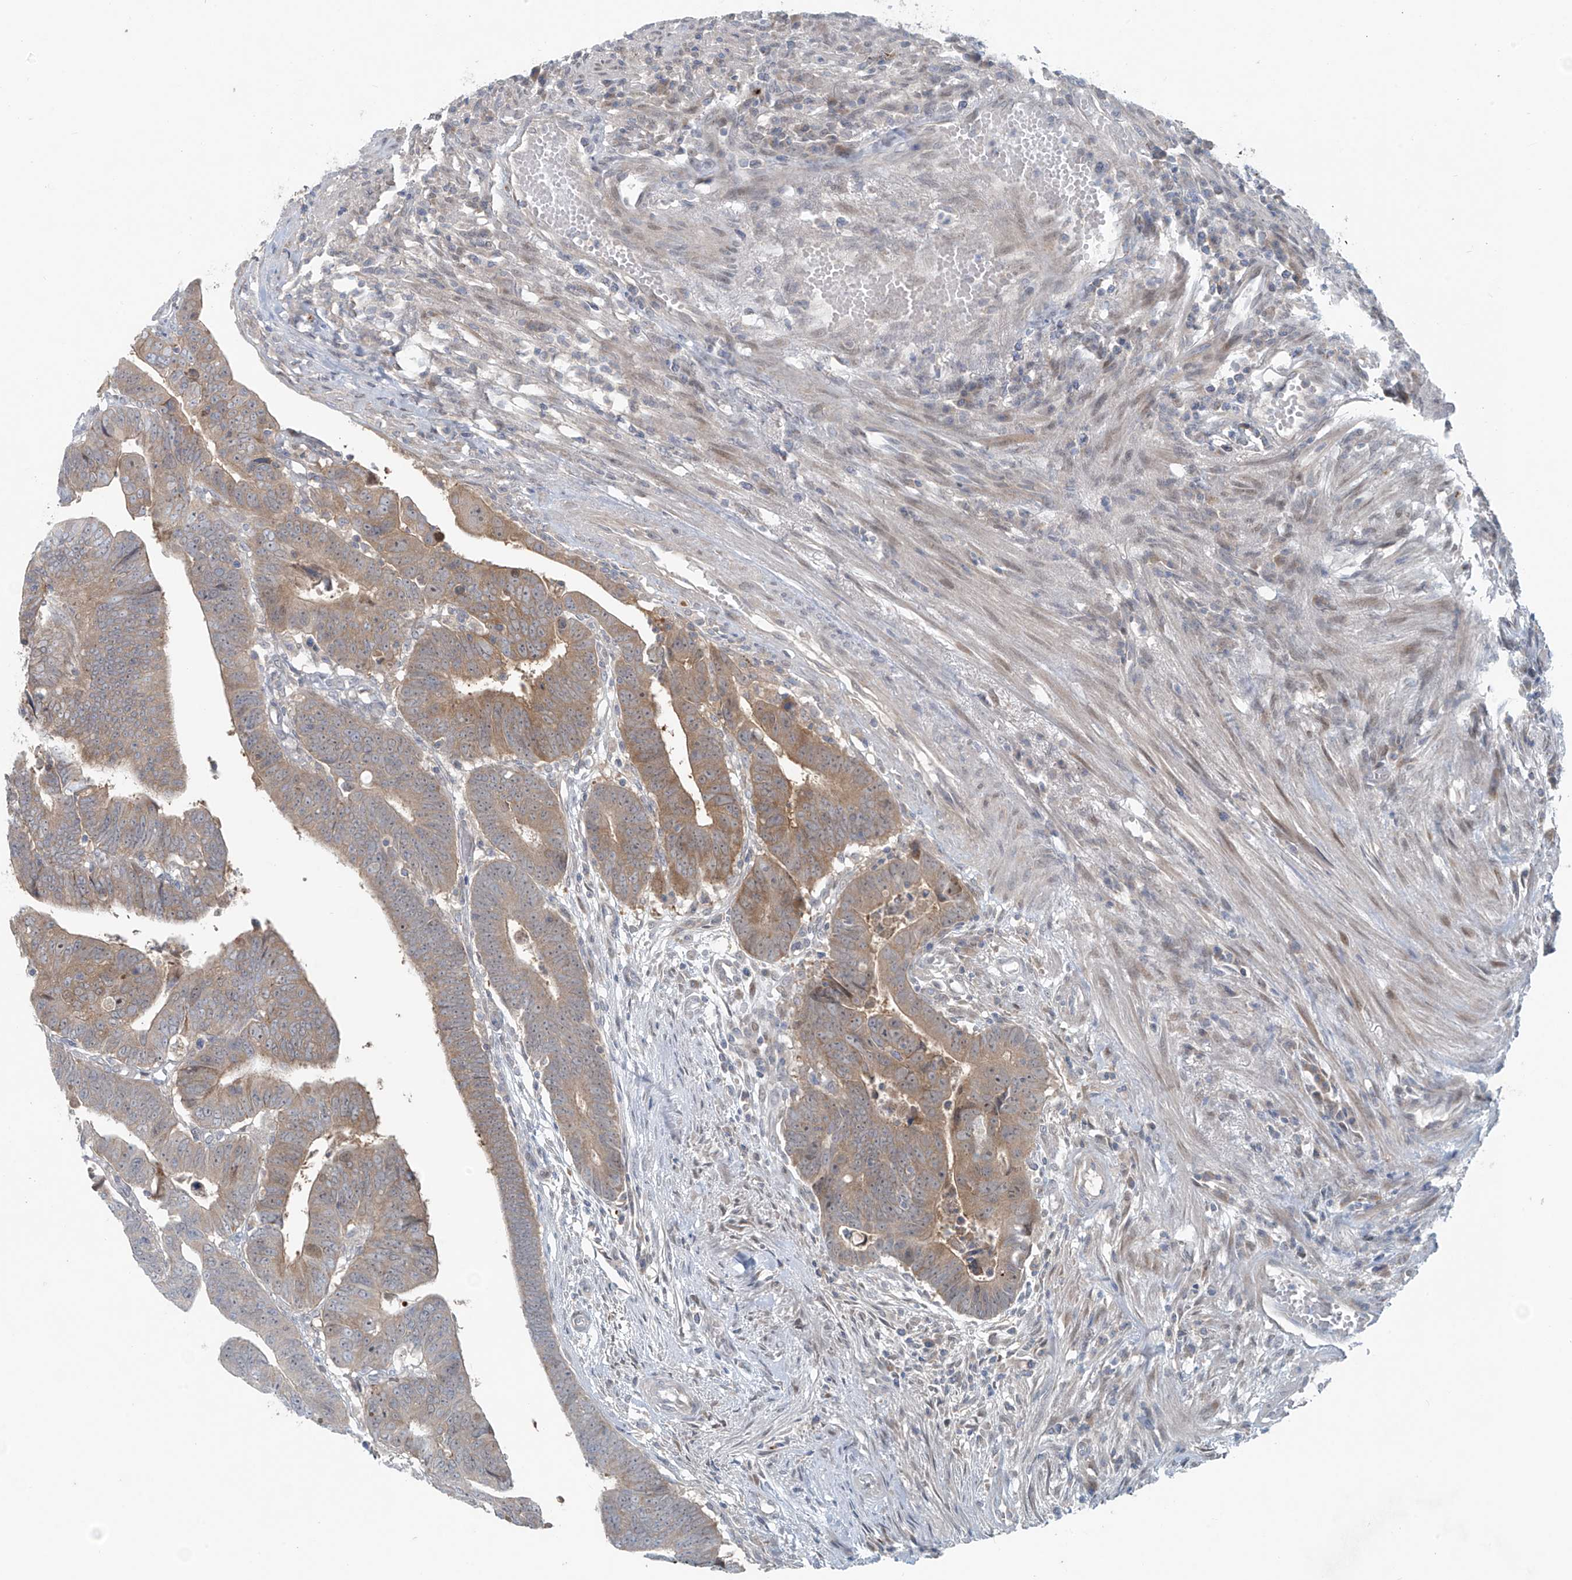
{"staining": {"intensity": "moderate", "quantity": "25%-75%", "location": "cytoplasmic/membranous"}, "tissue": "colorectal cancer", "cell_type": "Tumor cells", "image_type": "cancer", "snomed": [{"axis": "morphology", "description": "Adenocarcinoma, NOS"}, {"axis": "topography", "description": "Rectum"}], "caption": "The image reveals a brown stain indicating the presence of a protein in the cytoplasmic/membranous of tumor cells in colorectal cancer.", "gene": "PPAT", "patient": {"sex": "female", "age": 65}}